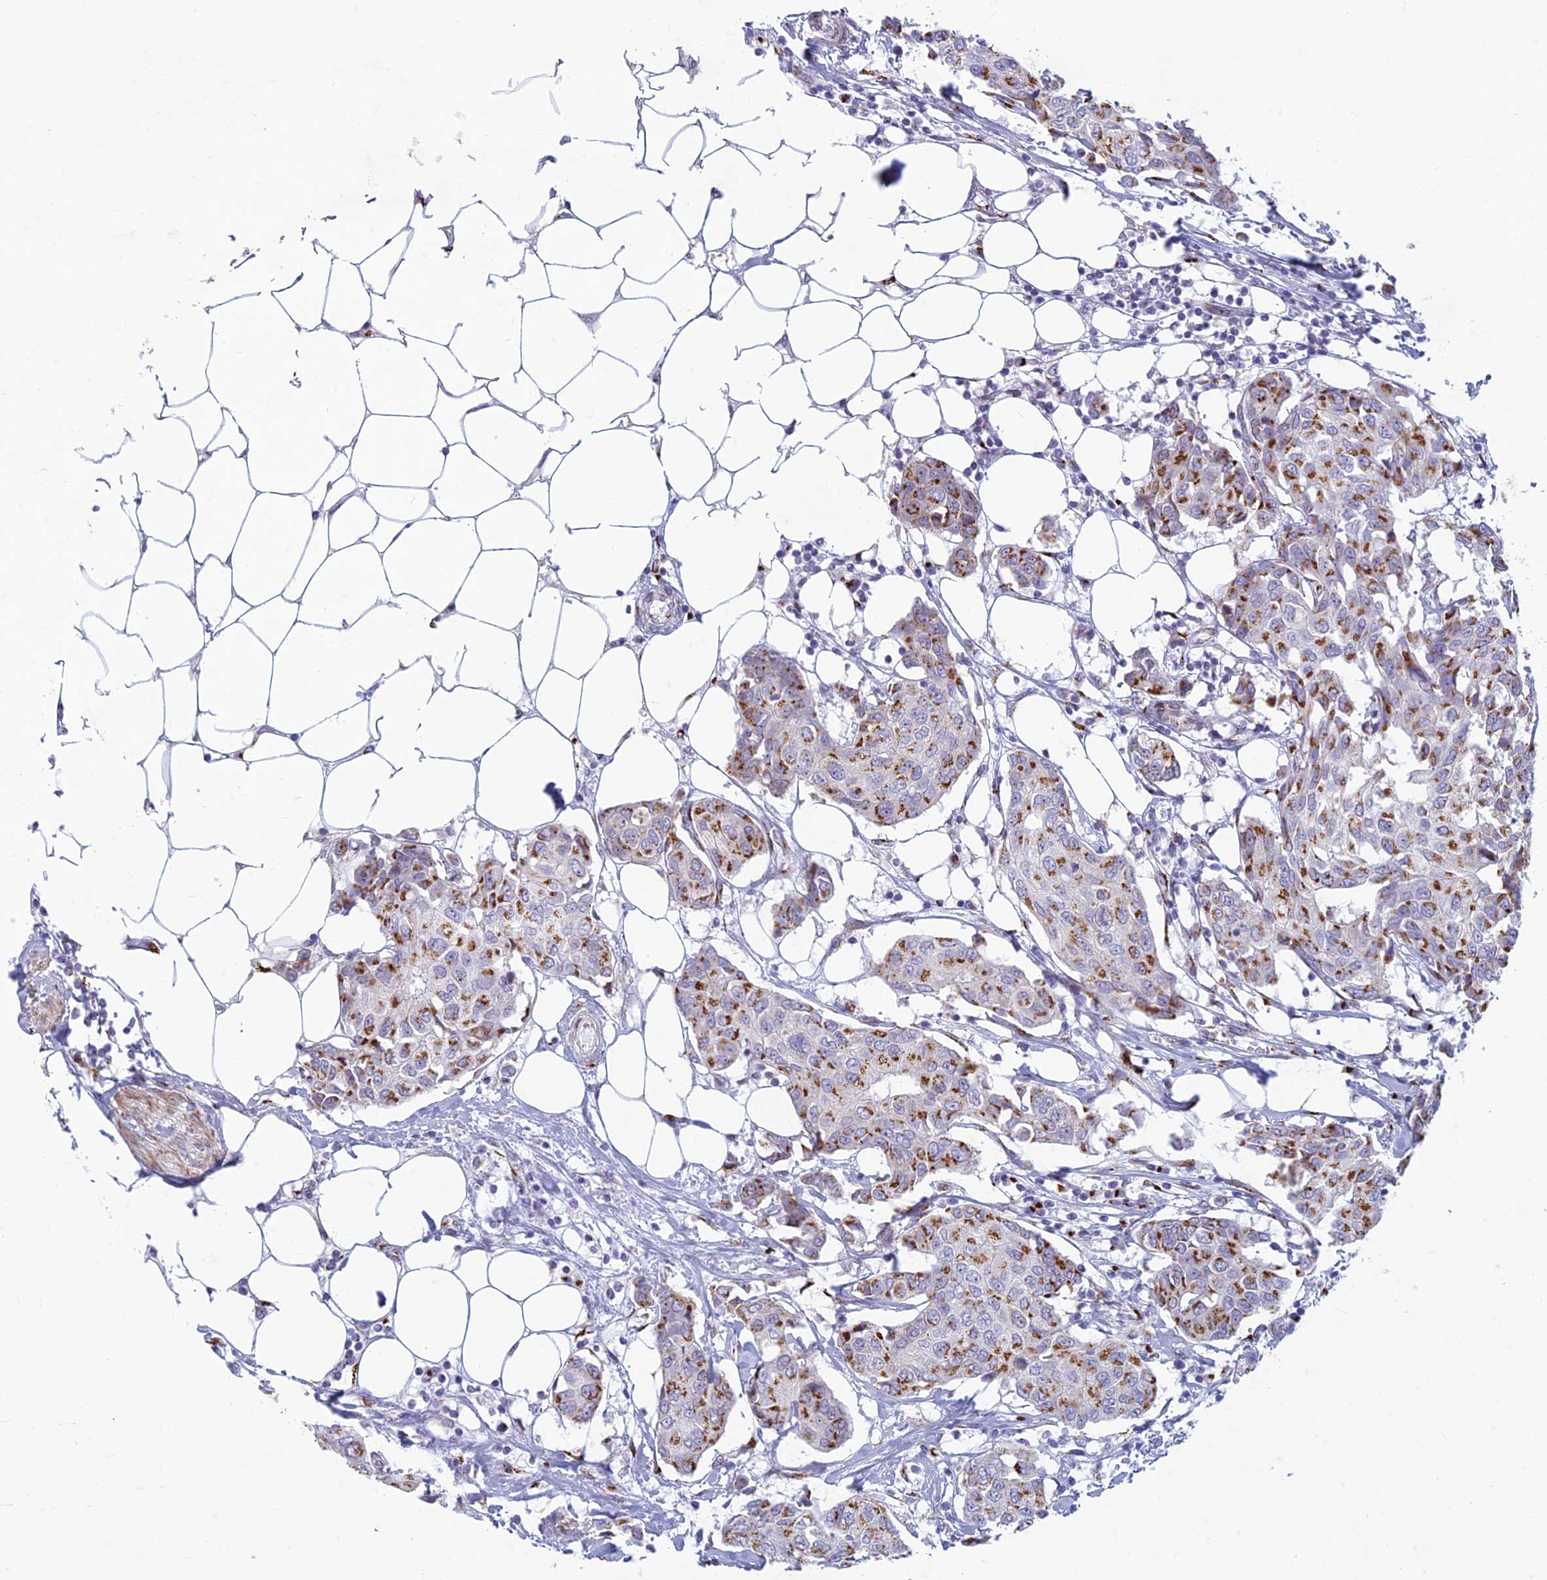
{"staining": {"intensity": "strong", "quantity": ">75%", "location": "cytoplasmic/membranous"}, "tissue": "breast cancer", "cell_type": "Tumor cells", "image_type": "cancer", "snomed": [{"axis": "morphology", "description": "Duct carcinoma"}, {"axis": "topography", "description": "Breast"}], "caption": "This photomicrograph displays immunohistochemistry staining of breast intraductal carcinoma, with high strong cytoplasmic/membranous staining in about >75% of tumor cells.", "gene": "FAM3C", "patient": {"sex": "female", "age": 80}}